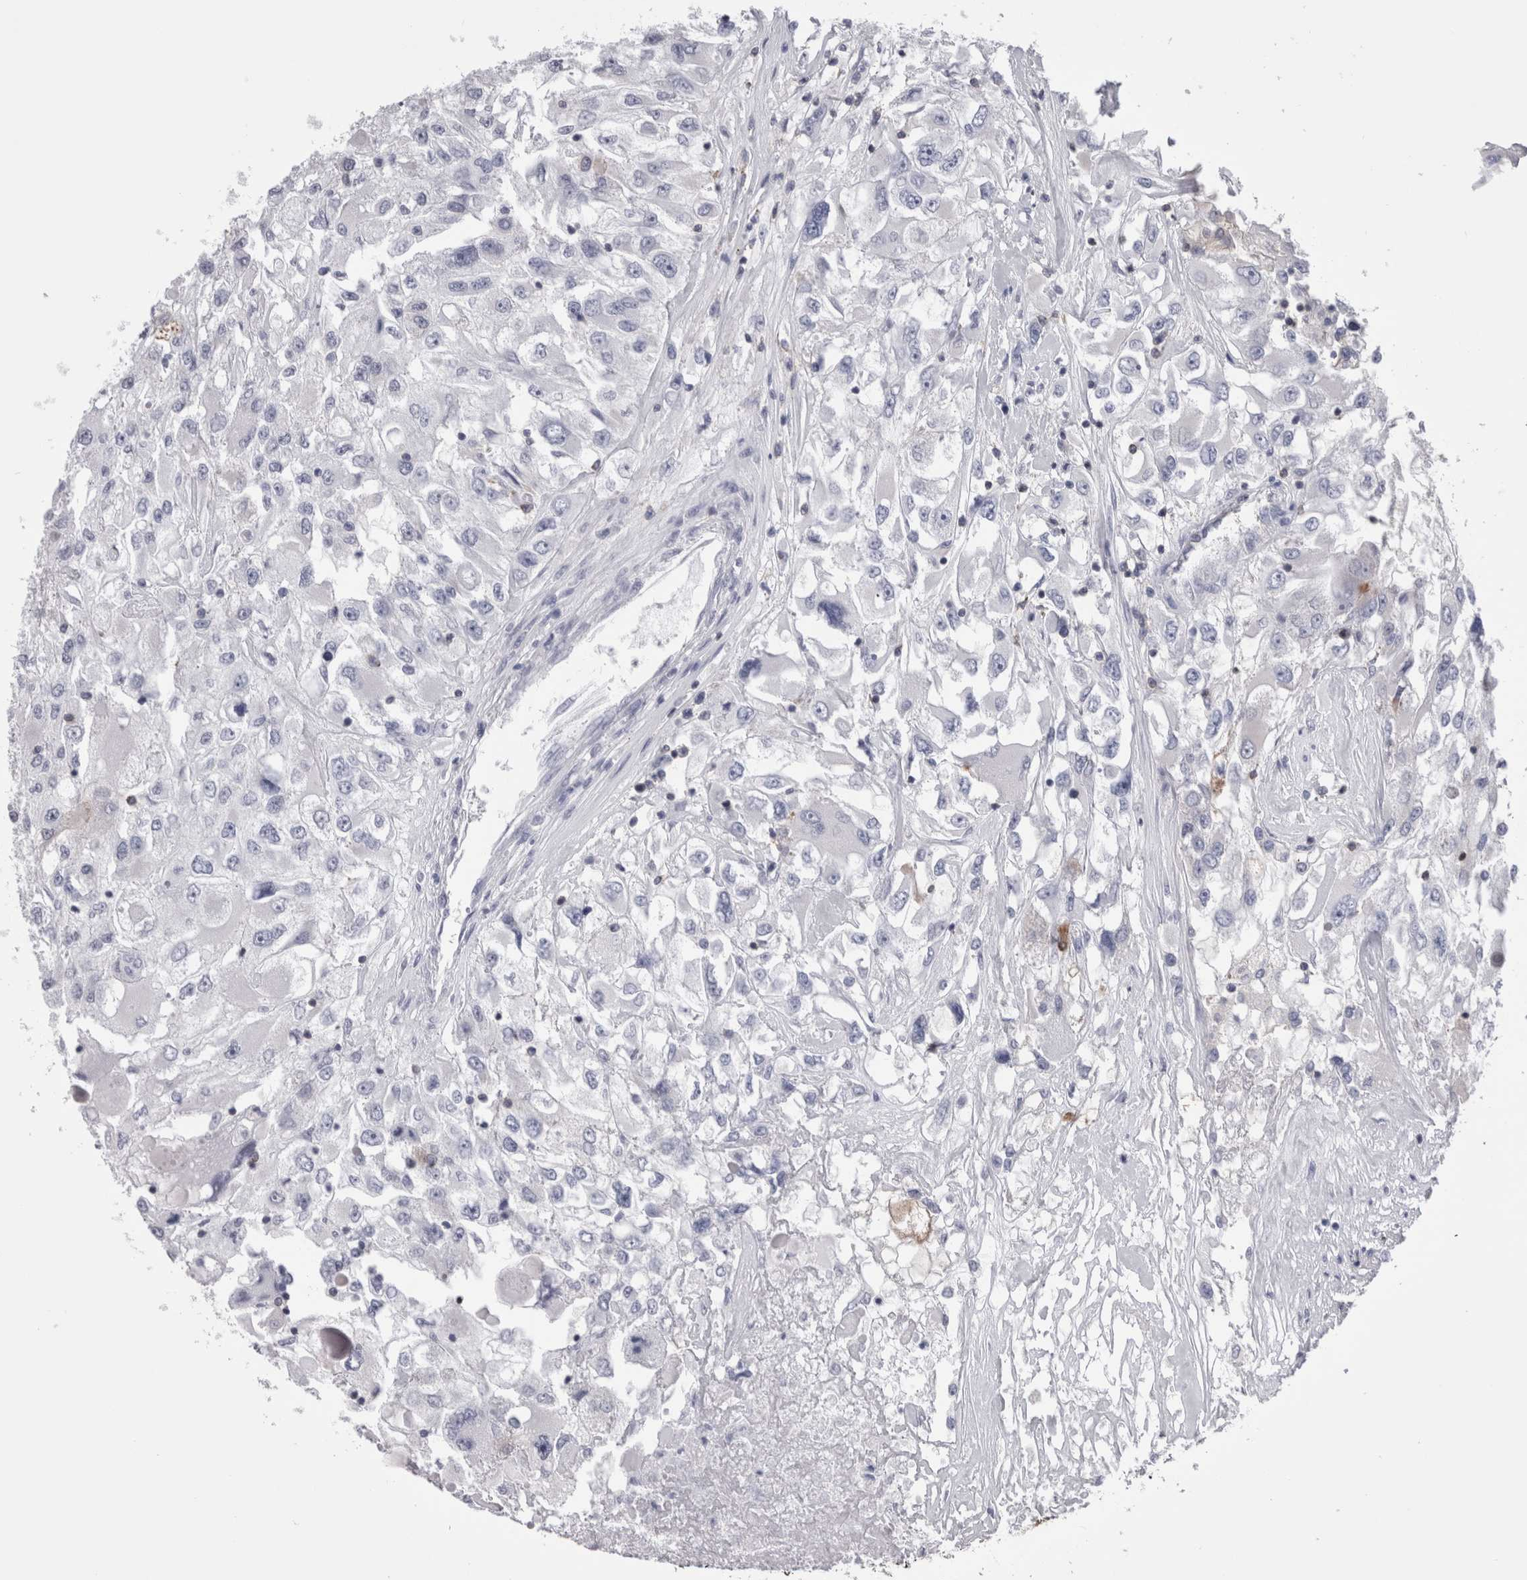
{"staining": {"intensity": "negative", "quantity": "none", "location": "none"}, "tissue": "renal cancer", "cell_type": "Tumor cells", "image_type": "cancer", "snomed": [{"axis": "morphology", "description": "Adenocarcinoma, NOS"}, {"axis": "topography", "description": "Kidney"}], "caption": "Immunohistochemical staining of renal adenocarcinoma exhibits no significant staining in tumor cells.", "gene": "DCTN6", "patient": {"sex": "female", "age": 52}}